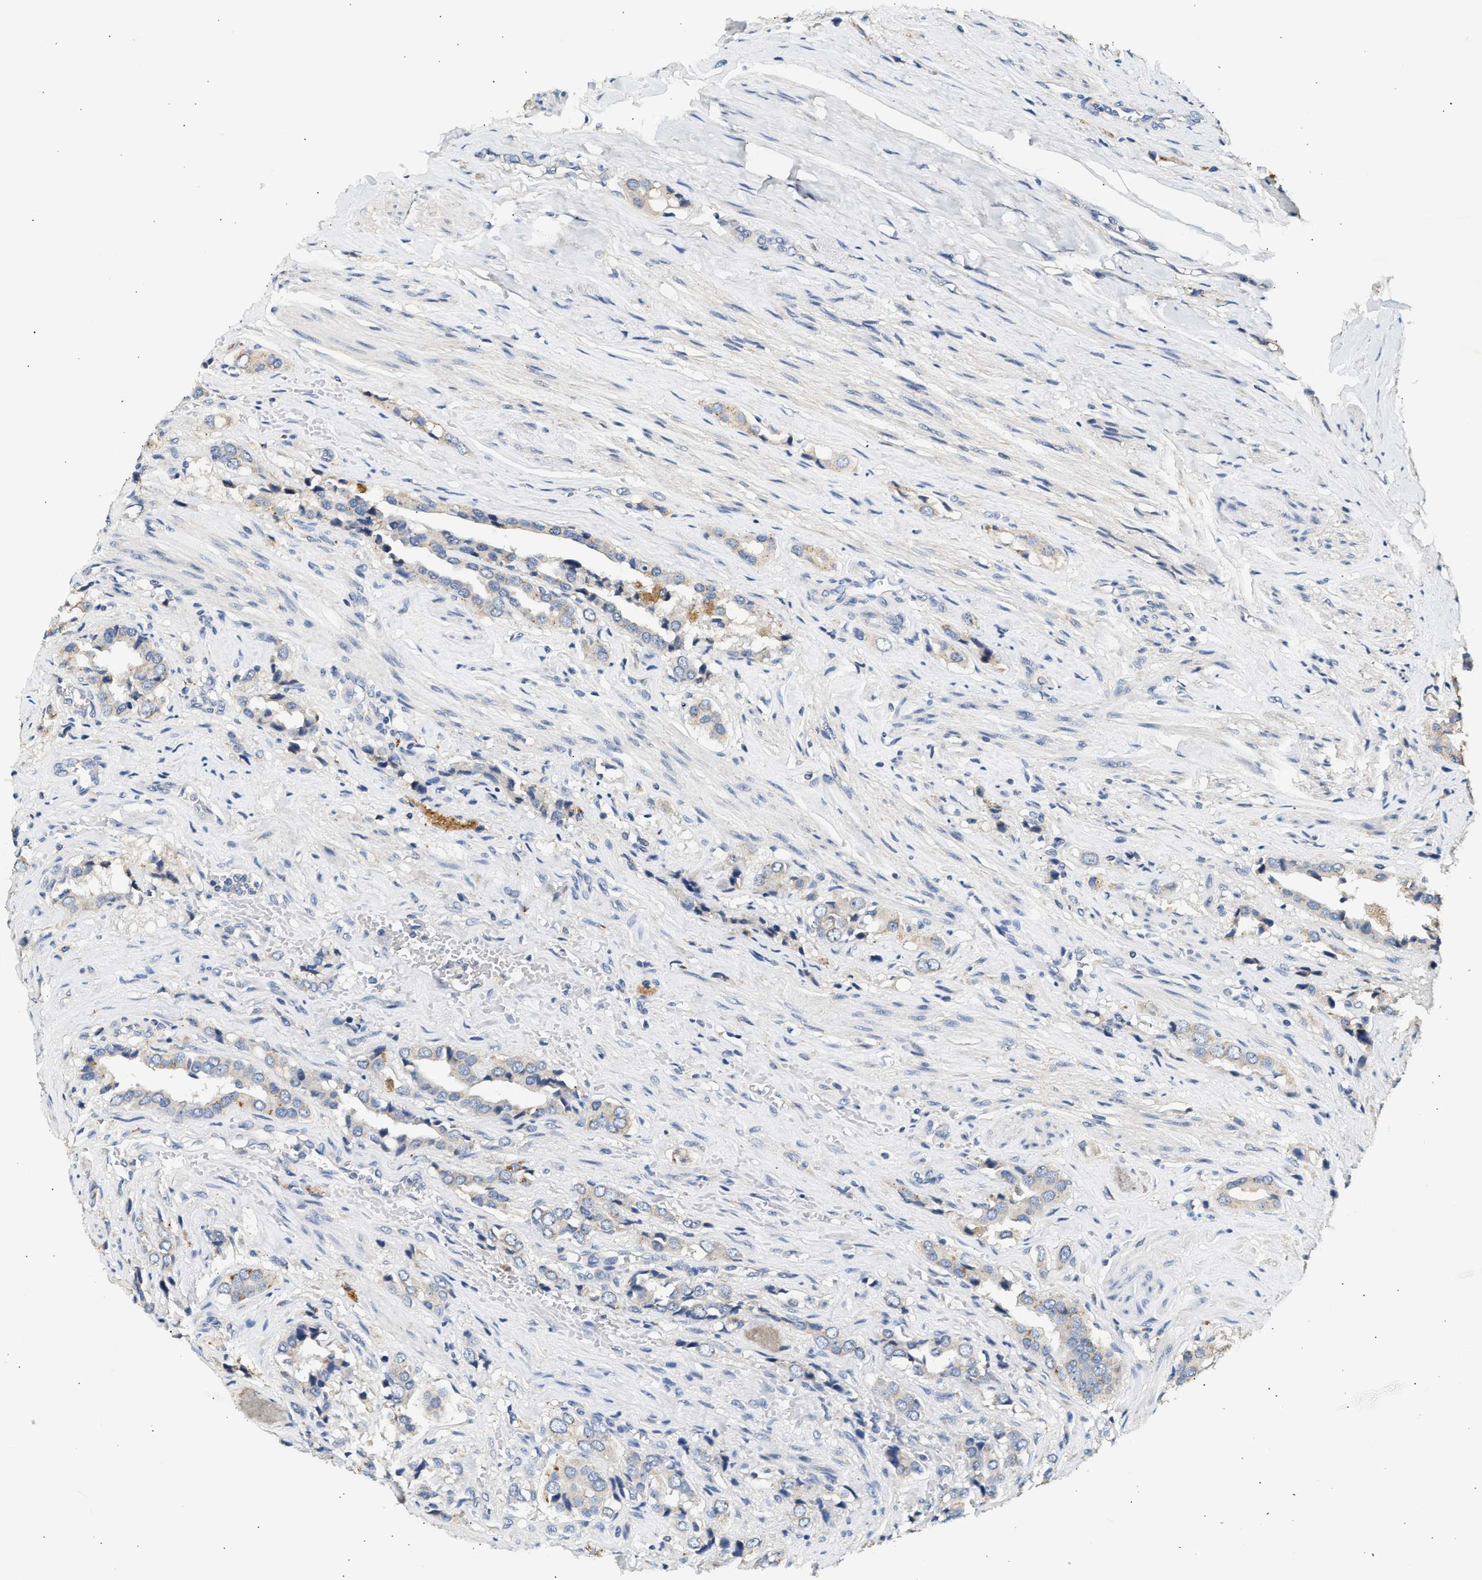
{"staining": {"intensity": "negative", "quantity": "none", "location": "none"}, "tissue": "prostate cancer", "cell_type": "Tumor cells", "image_type": "cancer", "snomed": [{"axis": "morphology", "description": "Adenocarcinoma, High grade"}, {"axis": "topography", "description": "Prostate"}], "caption": "Immunohistochemistry of prostate cancer (adenocarcinoma (high-grade)) exhibits no expression in tumor cells. The staining was performed using DAB to visualize the protein expression in brown, while the nuclei were stained in blue with hematoxylin (Magnification: 20x).", "gene": "WDR31", "patient": {"sex": "male", "age": 52}}